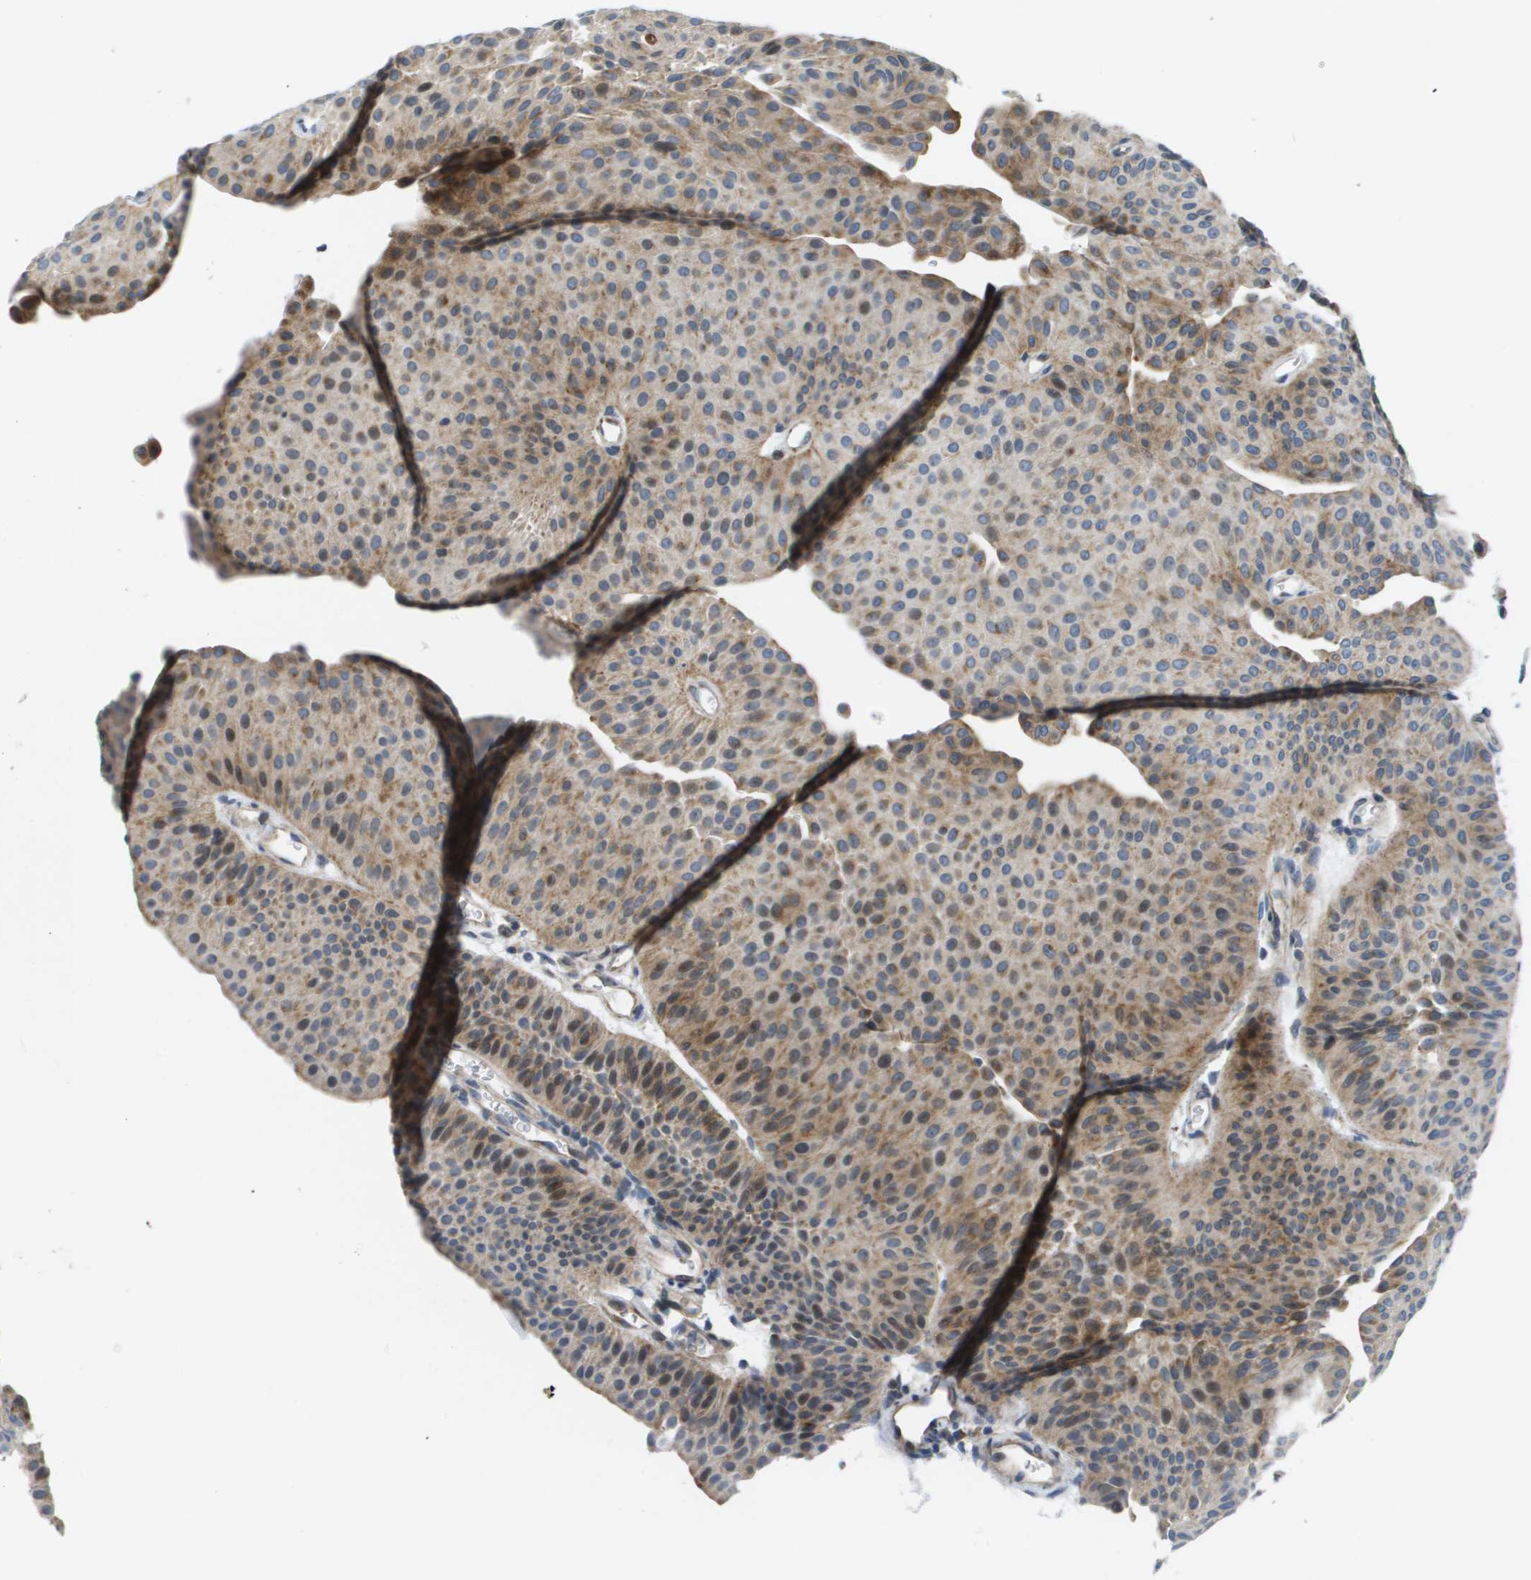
{"staining": {"intensity": "moderate", "quantity": "25%-75%", "location": "cytoplasmic/membranous"}, "tissue": "urothelial cancer", "cell_type": "Tumor cells", "image_type": "cancer", "snomed": [{"axis": "morphology", "description": "Urothelial carcinoma, Low grade"}, {"axis": "topography", "description": "Urinary bladder"}], "caption": "Protein staining shows moderate cytoplasmic/membranous expression in approximately 25%-75% of tumor cells in urothelial cancer.", "gene": "KRT23", "patient": {"sex": "female", "age": 60}}